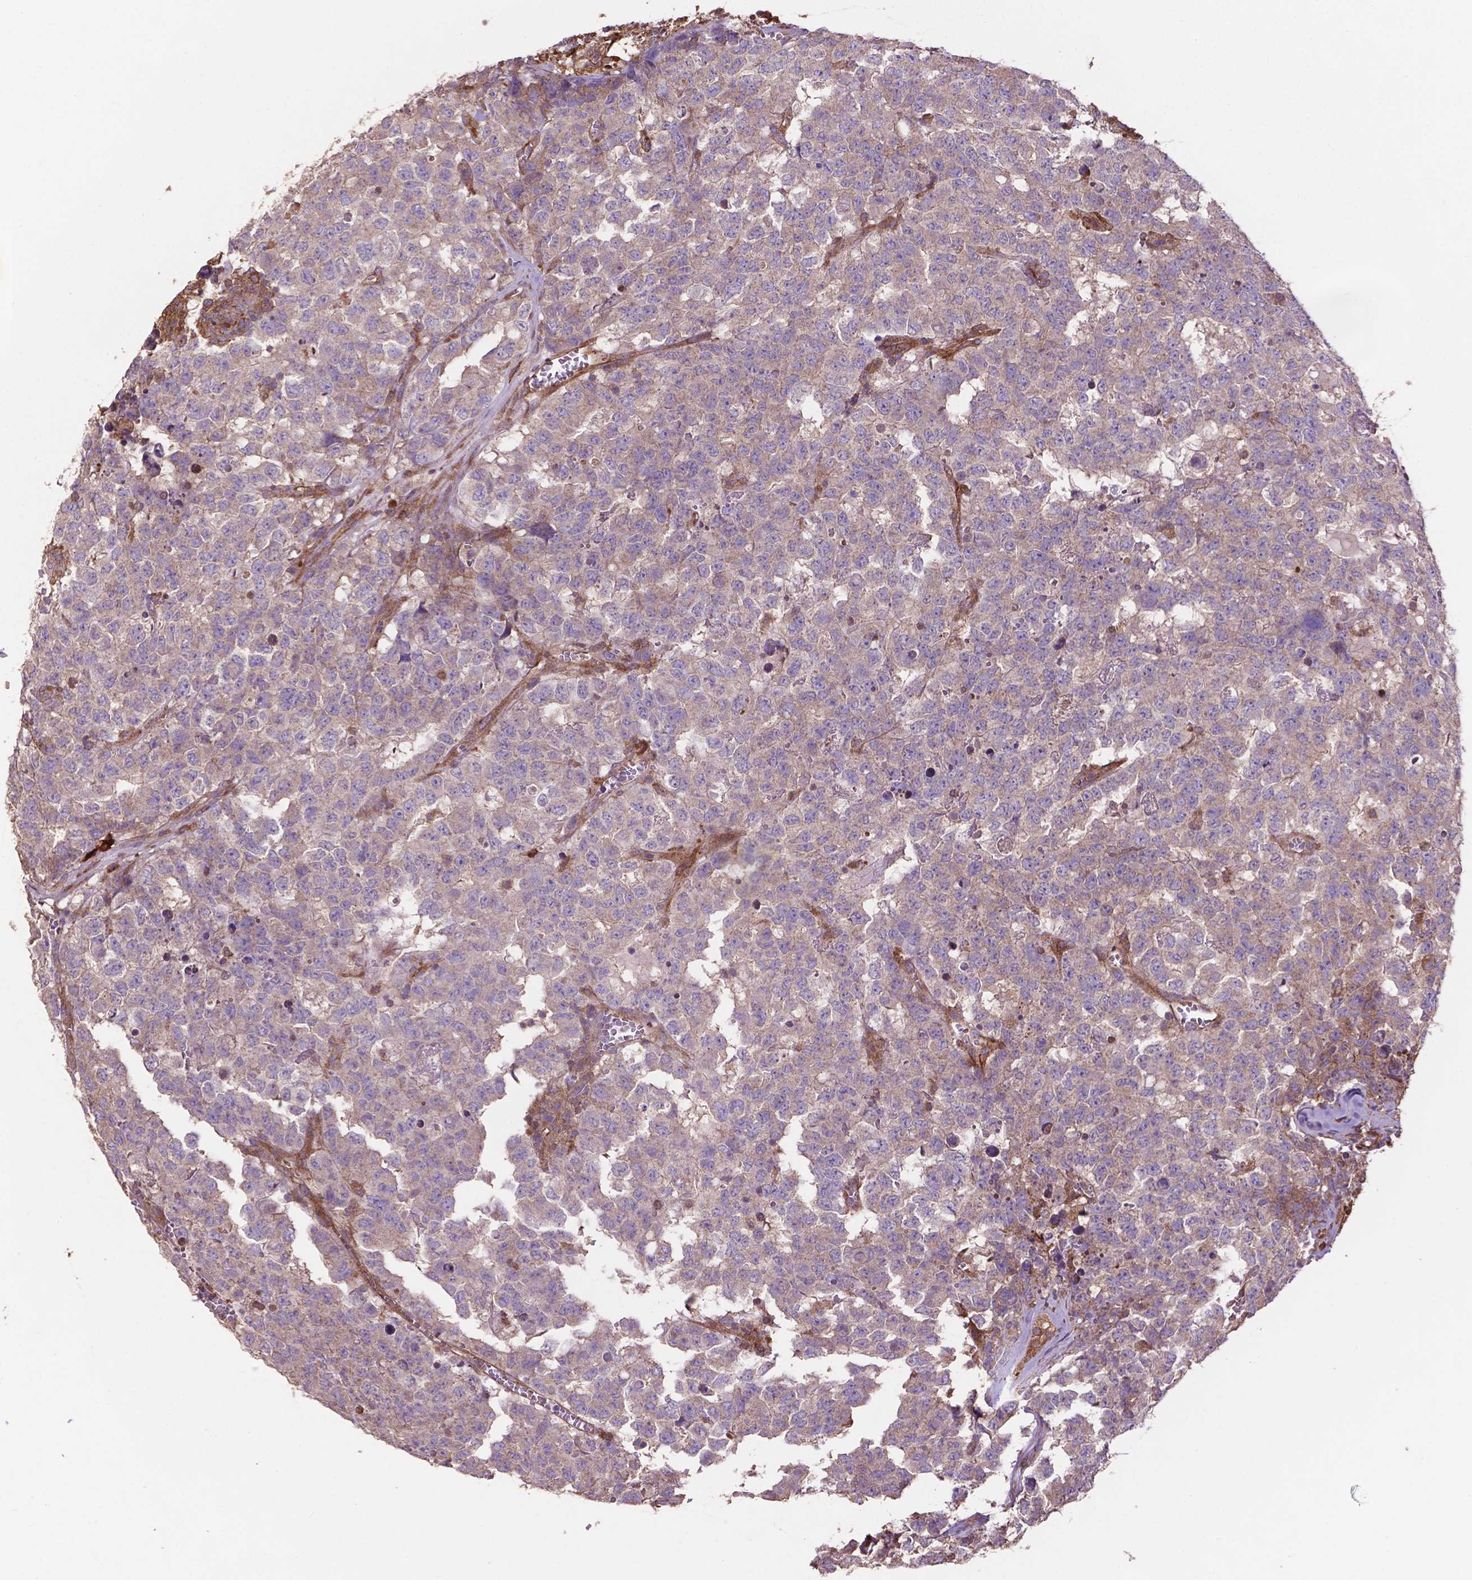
{"staining": {"intensity": "negative", "quantity": "none", "location": "none"}, "tissue": "testis cancer", "cell_type": "Tumor cells", "image_type": "cancer", "snomed": [{"axis": "morphology", "description": "Carcinoma, Embryonal, NOS"}, {"axis": "topography", "description": "Testis"}], "caption": "Testis cancer was stained to show a protein in brown. There is no significant positivity in tumor cells.", "gene": "SMAD3", "patient": {"sex": "male", "age": 23}}